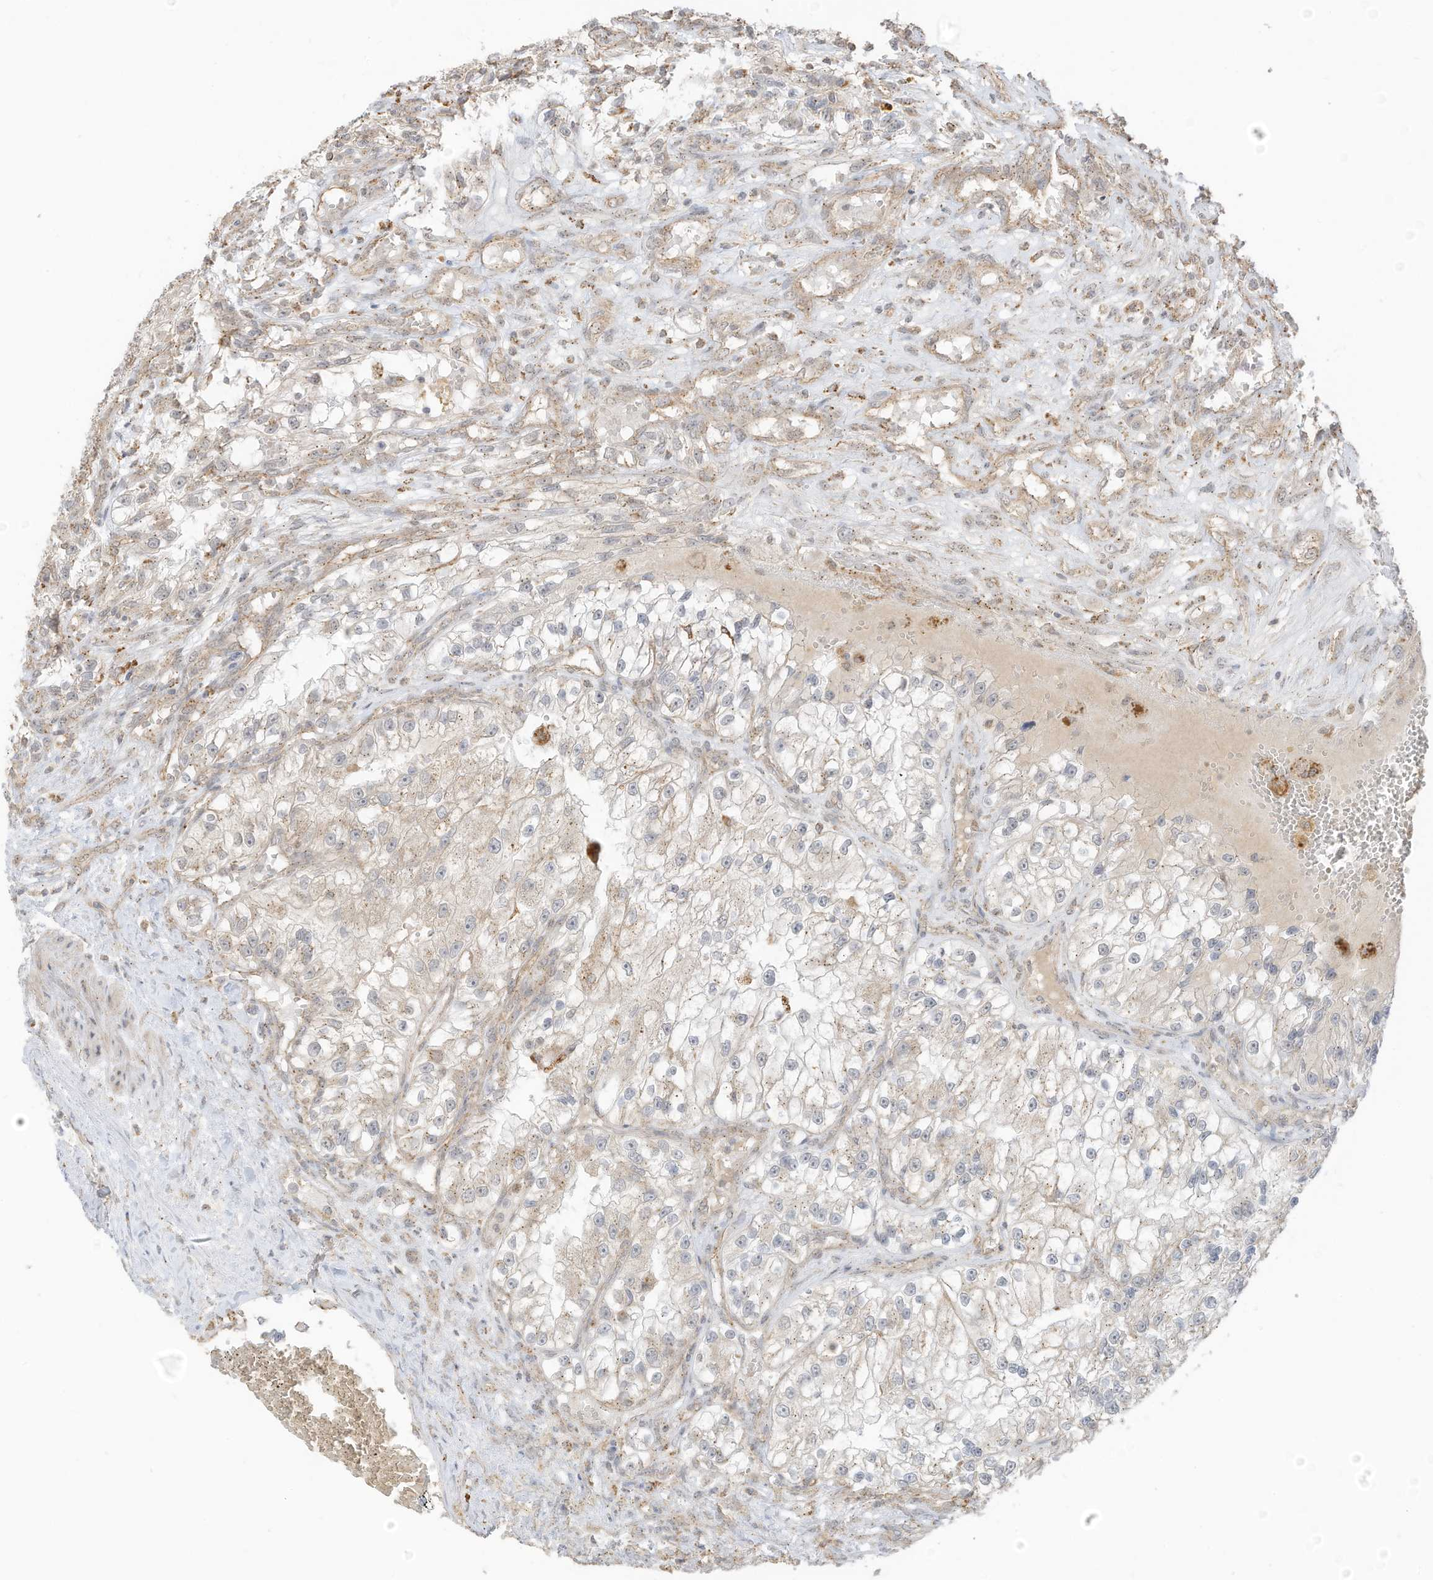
{"staining": {"intensity": "weak", "quantity": "25%-75%", "location": "cytoplasmic/membranous"}, "tissue": "renal cancer", "cell_type": "Tumor cells", "image_type": "cancer", "snomed": [{"axis": "morphology", "description": "Adenocarcinoma, NOS"}, {"axis": "topography", "description": "Kidney"}], "caption": "Immunohistochemistry (IHC) (DAB) staining of renal adenocarcinoma shows weak cytoplasmic/membranous protein positivity in approximately 25%-75% of tumor cells.", "gene": "N4BP3", "patient": {"sex": "female", "age": 57}}